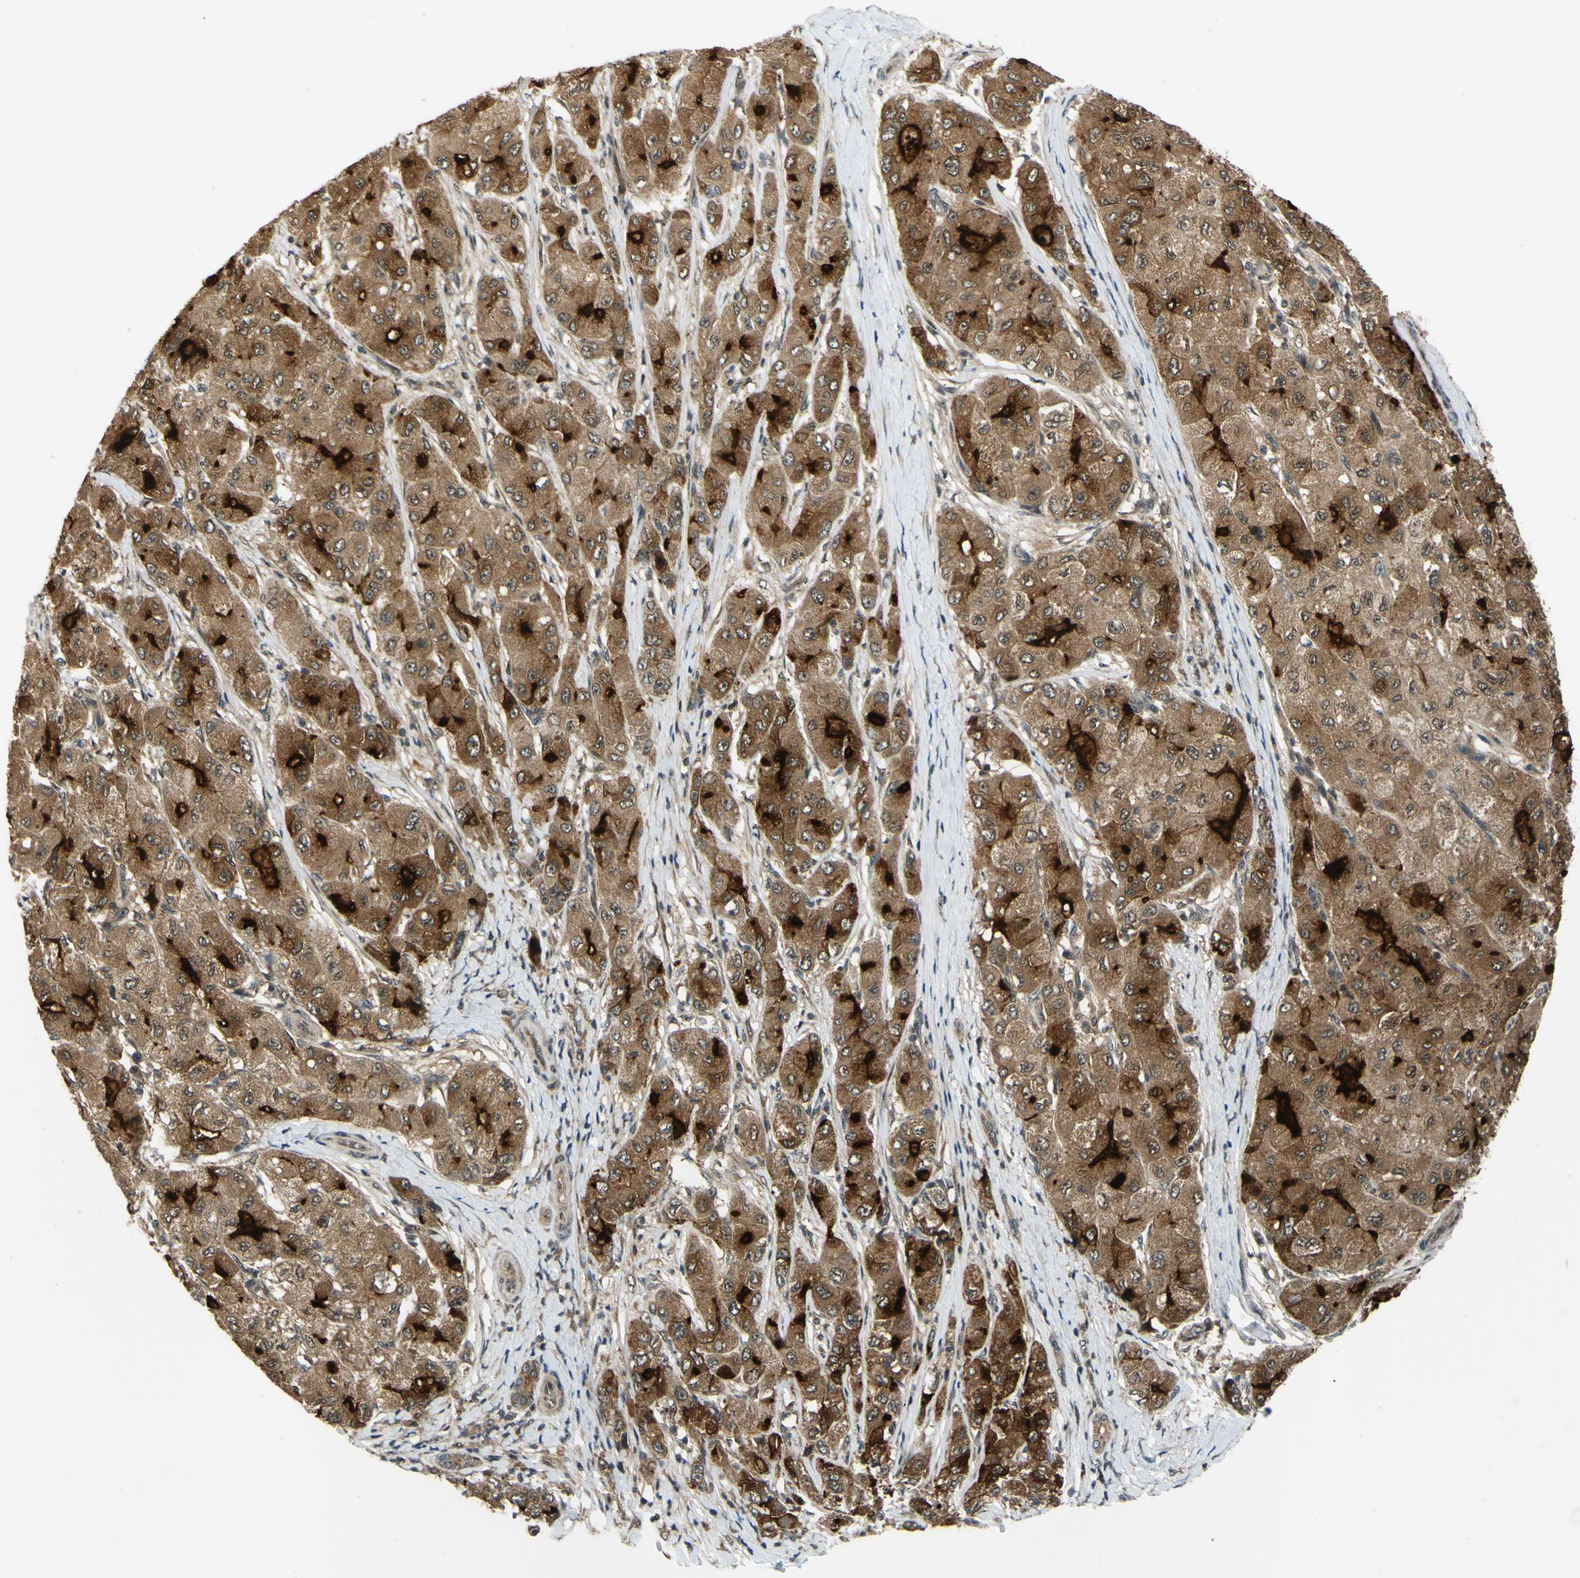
{"staining": {"intensity": "strong", "quantity": "25%-75%", "location": "cytoplasmic/membranous"}, "tissue": "liver cancer", "cell_type": "Tumor cells", "image_type": "cancer", "snomed": [{"axis": "morphology", "description": "Carcinoma, Hepatocellular, NOS"}, {"axis": "topography", "description": "Liver"}], "caption": "This histopathology image reveals liver cancer (hepatocellular carcinoma) stained with IHC to label a protein in brown. The cytoplasmic/membranous of tumor cells show strong positivity for the protein. Nuclei are counter-stained blue.", "gene": "ABCC8", "patient": {"sex": "male", "age": 80}}